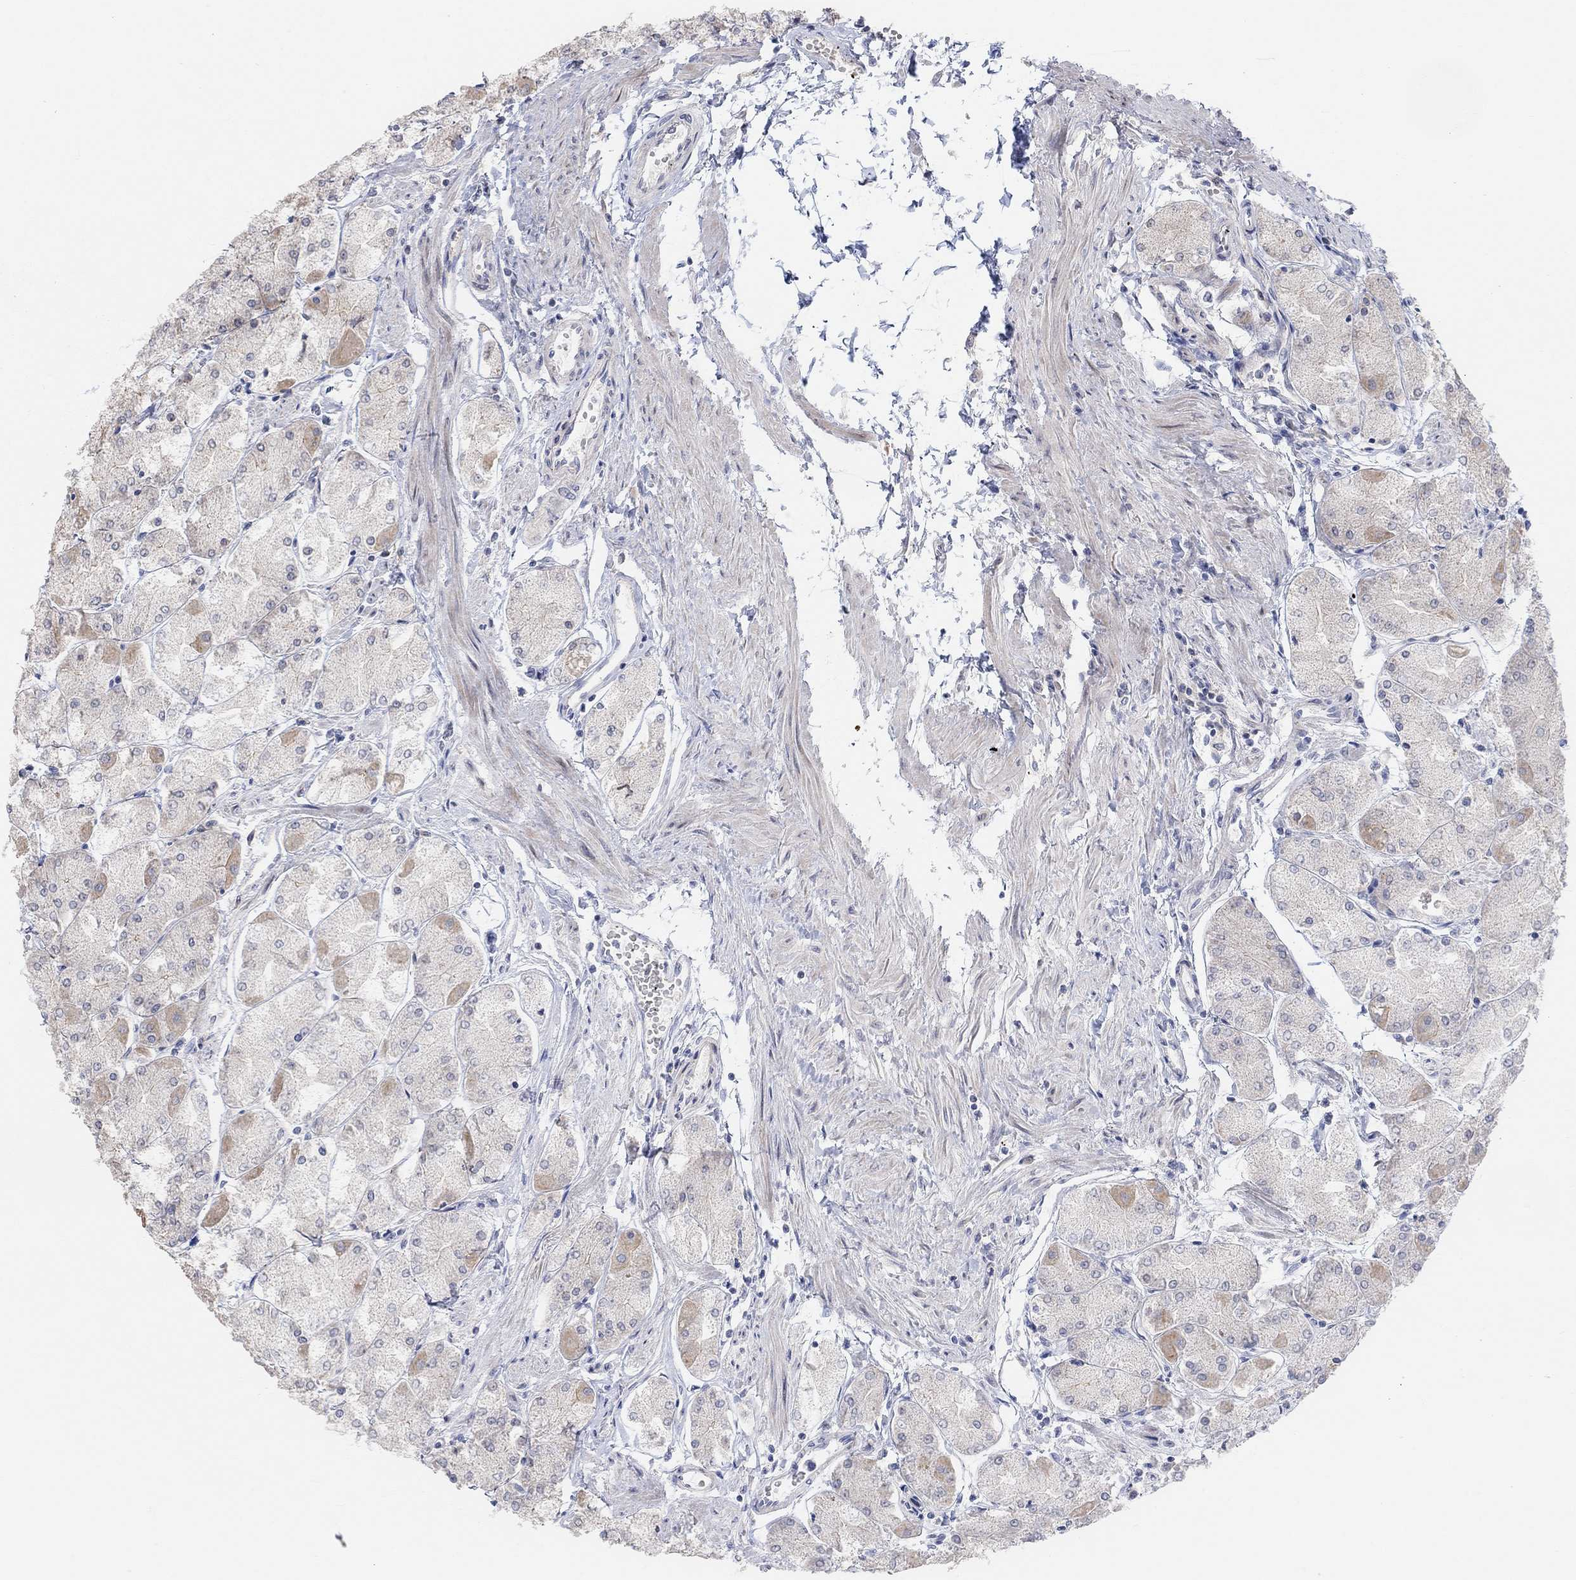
{"staining": {"intensity": "moderate", "quantity": "25%-75%", "location": "cytoplasmic/membranous"}, "tissue": "stomach", "cell_type": "Glandular cells", "image_type": "normal", "snomed": [{"axis": "morphology", "description": "Normal tissue, NOS"}, {"axis": "topography", "description": "Stomach, upper"}], "caption": "This micrograph exhibits immunohistochemistry staining of unremarkable human stomach, with medium moderate cytoplasmic/membranous expression in approximately 25%-75% of glandular cells.", "gene": "CNTF", "patient": {"sex": "male", "age": 60}}